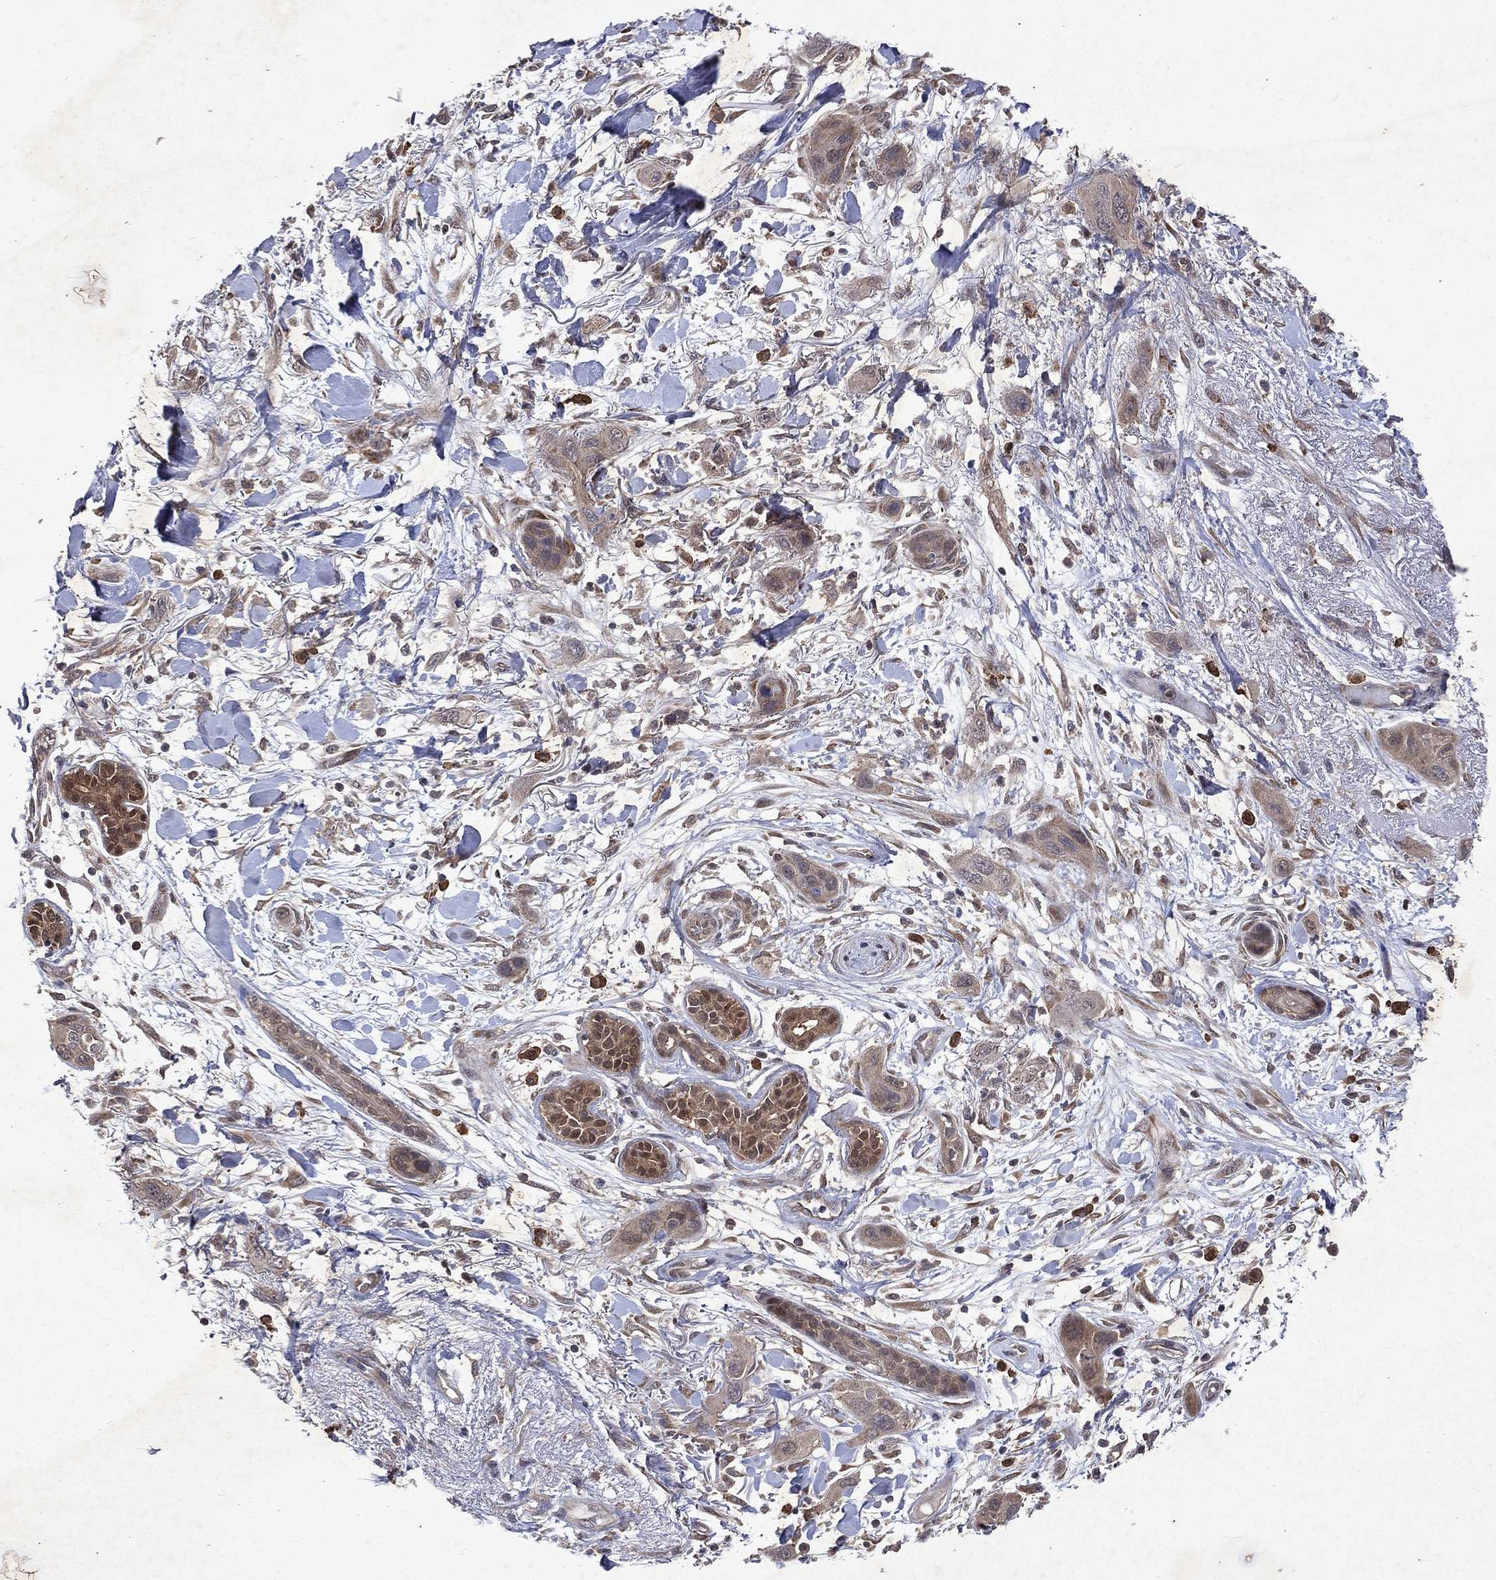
{"staining": {"intensity": "weak", "quantity": "25%-75%", "location": "cytoplasmic/membranous"}, "tissue": "skin cancer", "cell_type": "Tumor cells", "image_type": "cancer", "snomed": [{"axis": "morphology", "description": "Squamous cell carcinoma, NOS"}, {"axis": "topography", "description": "Skin"}], "caption": "Brown immunohistochemical staining in skin cancer (squamous cell carcinoma) reveals weak cytoplasmic/membranous expression in approximately 25%-75% of tumor cells.", "gene": "MTAP", "patient": {"sex": "male", "age": 79}}